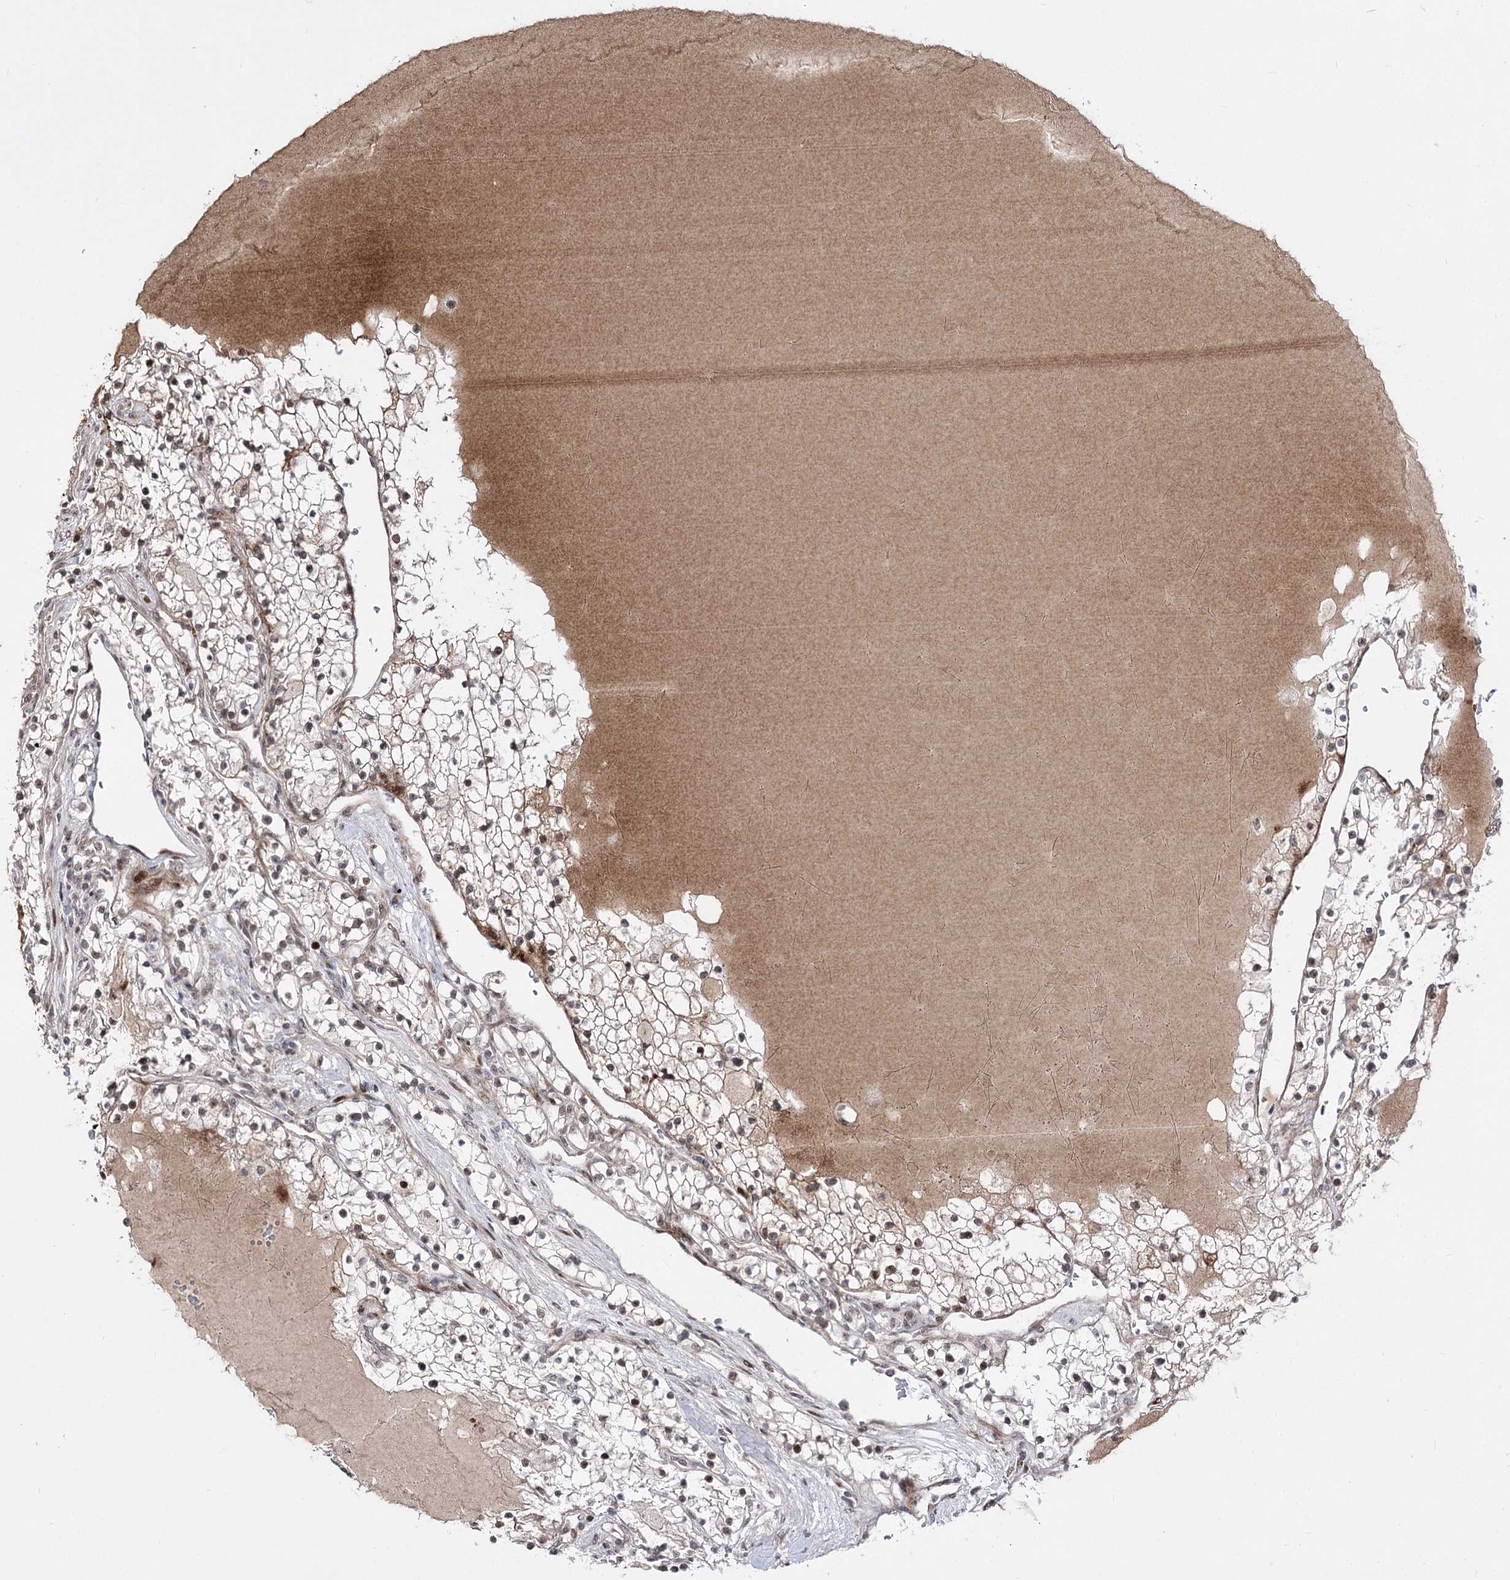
{"staining": {"intensity": "weak", "quantity": "25%-75%", "location": "nuclear"}, "tissue": "renal cancer", "cell_type": "Tumor cells", "image_type": "cancer", "snomed": [{"axis": "morphology", "description": "Normal tissue, NOS"}, {"axis": "morphology", "description": "Adenocarcinoma, NOS"}, {"axis": "topography", "description": "Kidney"}], "caption": "Protein expression analysis of renal adenocarcinoma exhibits weak nuclear positivity in about 25%-75% of tumor cells.", "gene": "STOX1", "patient": {"sex": "male", "age": 68}}